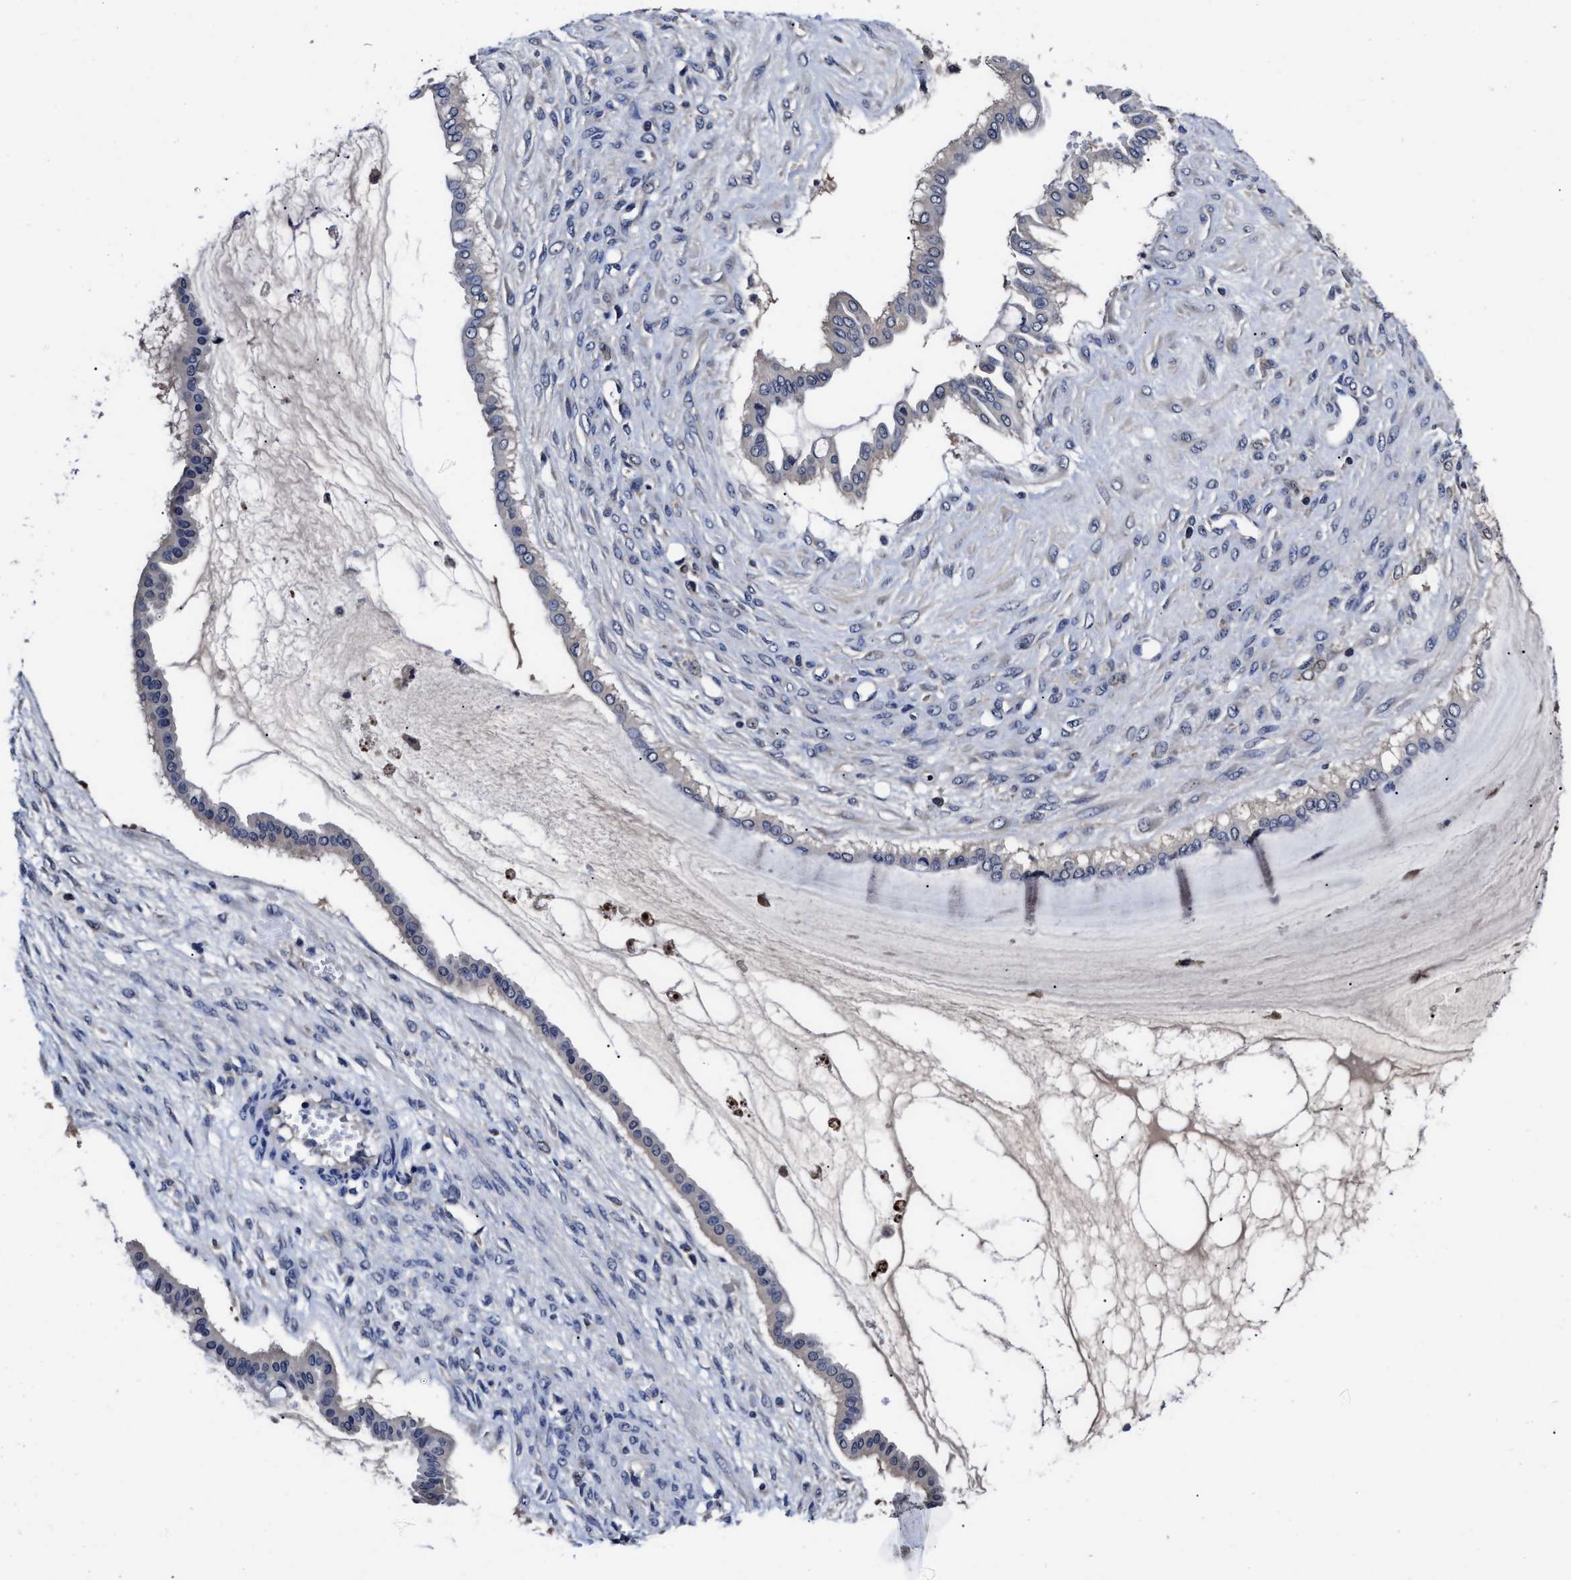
{"staining": {"intensity": "weak", "quantity": "<25%", "location": "cytoplasmic/membranous"}, "tissue": "ovarian cancer", "cell_type": "Tumor cells", "image_type": "cancer", "snomed": [{"axis": "morphology", "description": "Cystadenocarcinoma, mucinous, NOS"}, {"axis": "topography", "description": "Ovary"}], "caption": "High power microscopy photomicrograph of an immunohistochemistry micrograph of ovarian mucinous cystadenocarcinoma, revealing no significant positivity in tumor cells.", "gene": "SOCS5", "patient": {"sex": "female", "age": 73}}